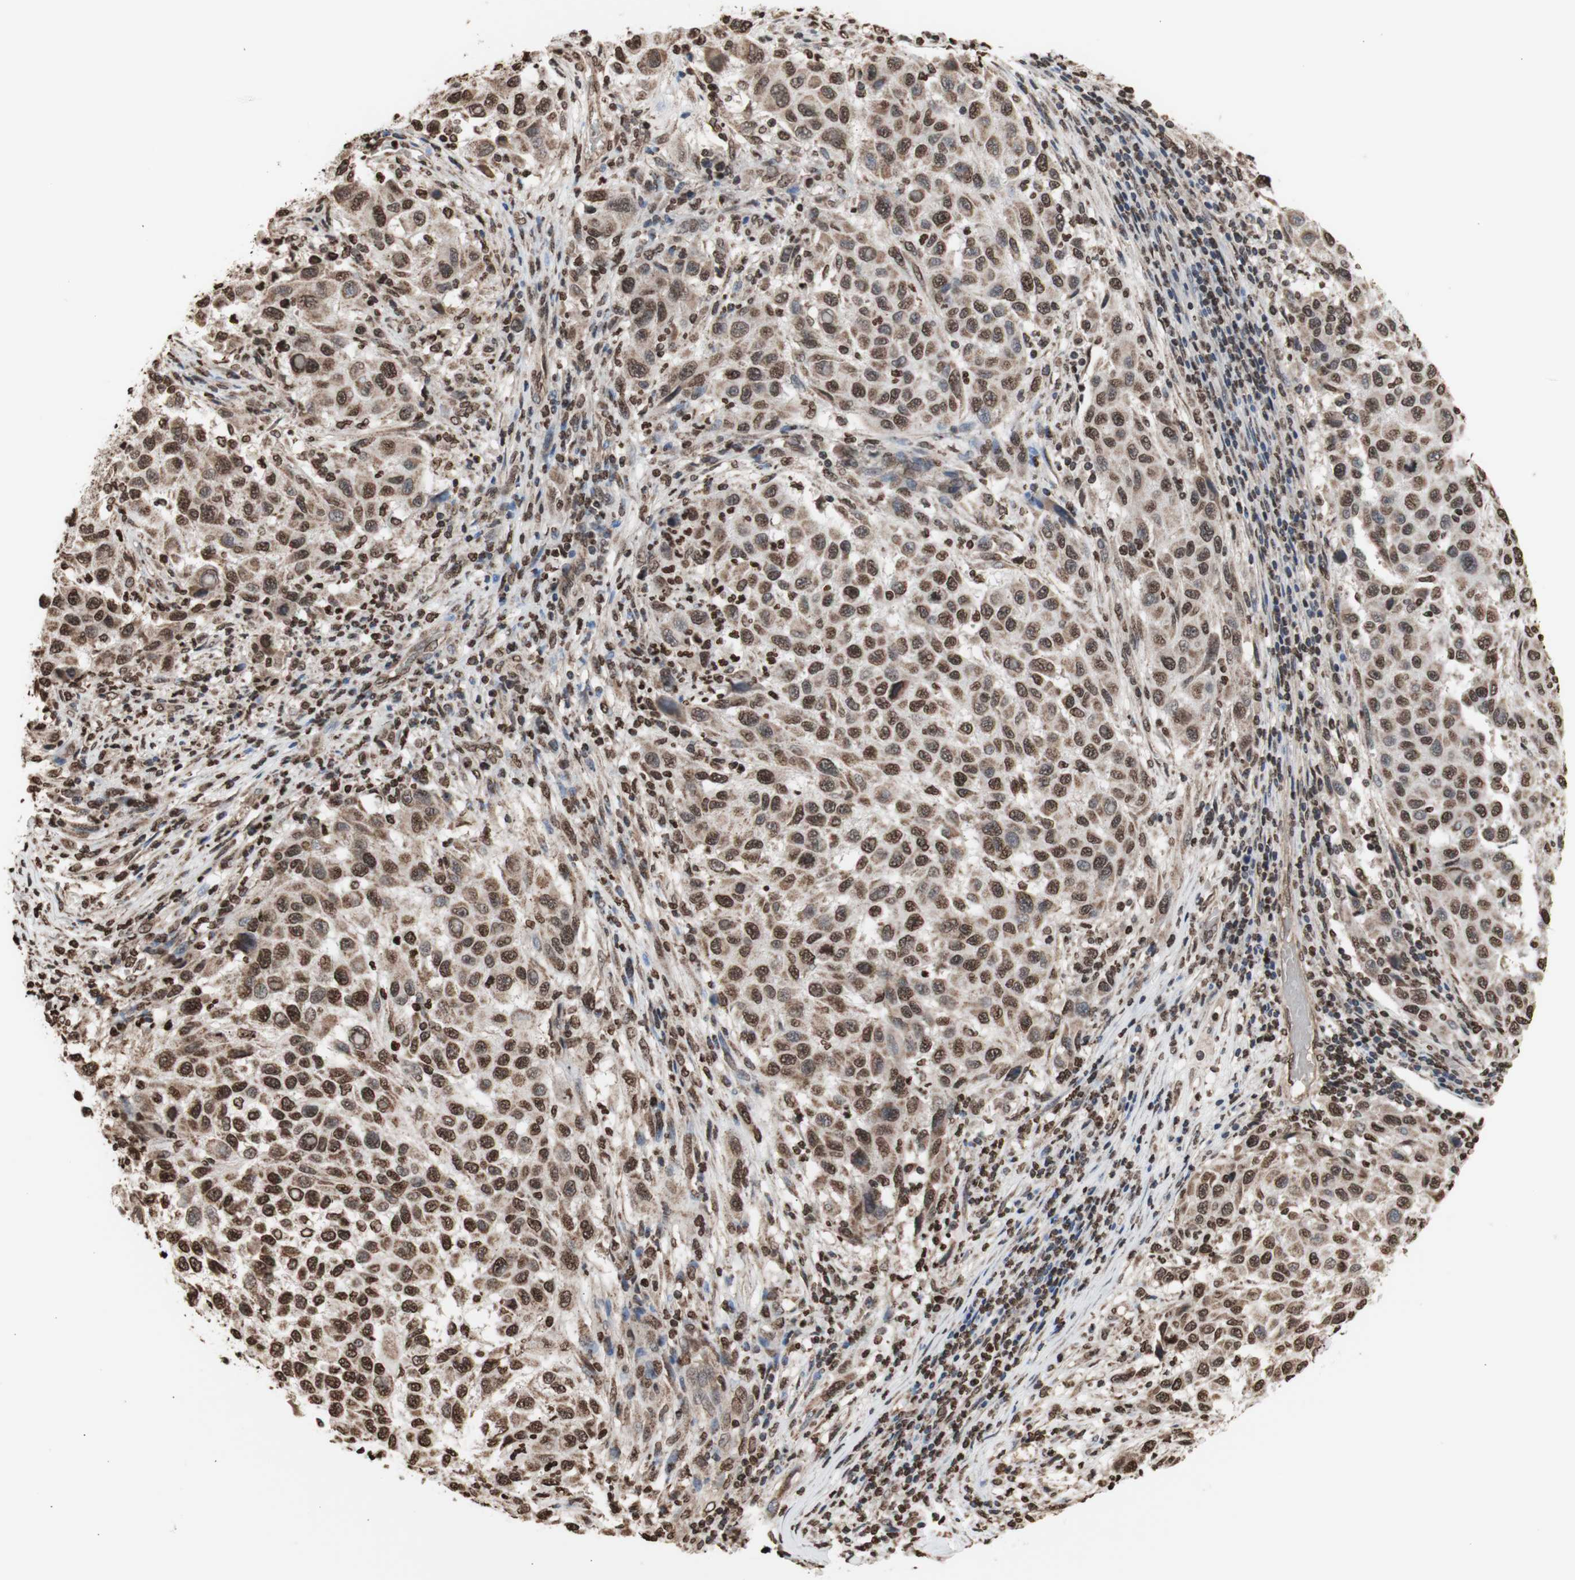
{"staining": {"intensity": "moderate", "quantity": ">75%", "location": "nuclear"}, "tissue": "melanoma", "cell_type": "Tumor cells", "image_type": "cancer", "snomed": [{"axis": "morphology", "description": "Malignant melanoma, Metastatic site"}, {"axis": "topography", "description": "Lymph node"}], "caption": "Malignant melanoma (metastatic site) stained with a brown dye reveals moderate nuclear positive expression in approximately >75% of tumor cells.", "gene": "SNAI2", "patient": {"sex": "male", "age": 61}}